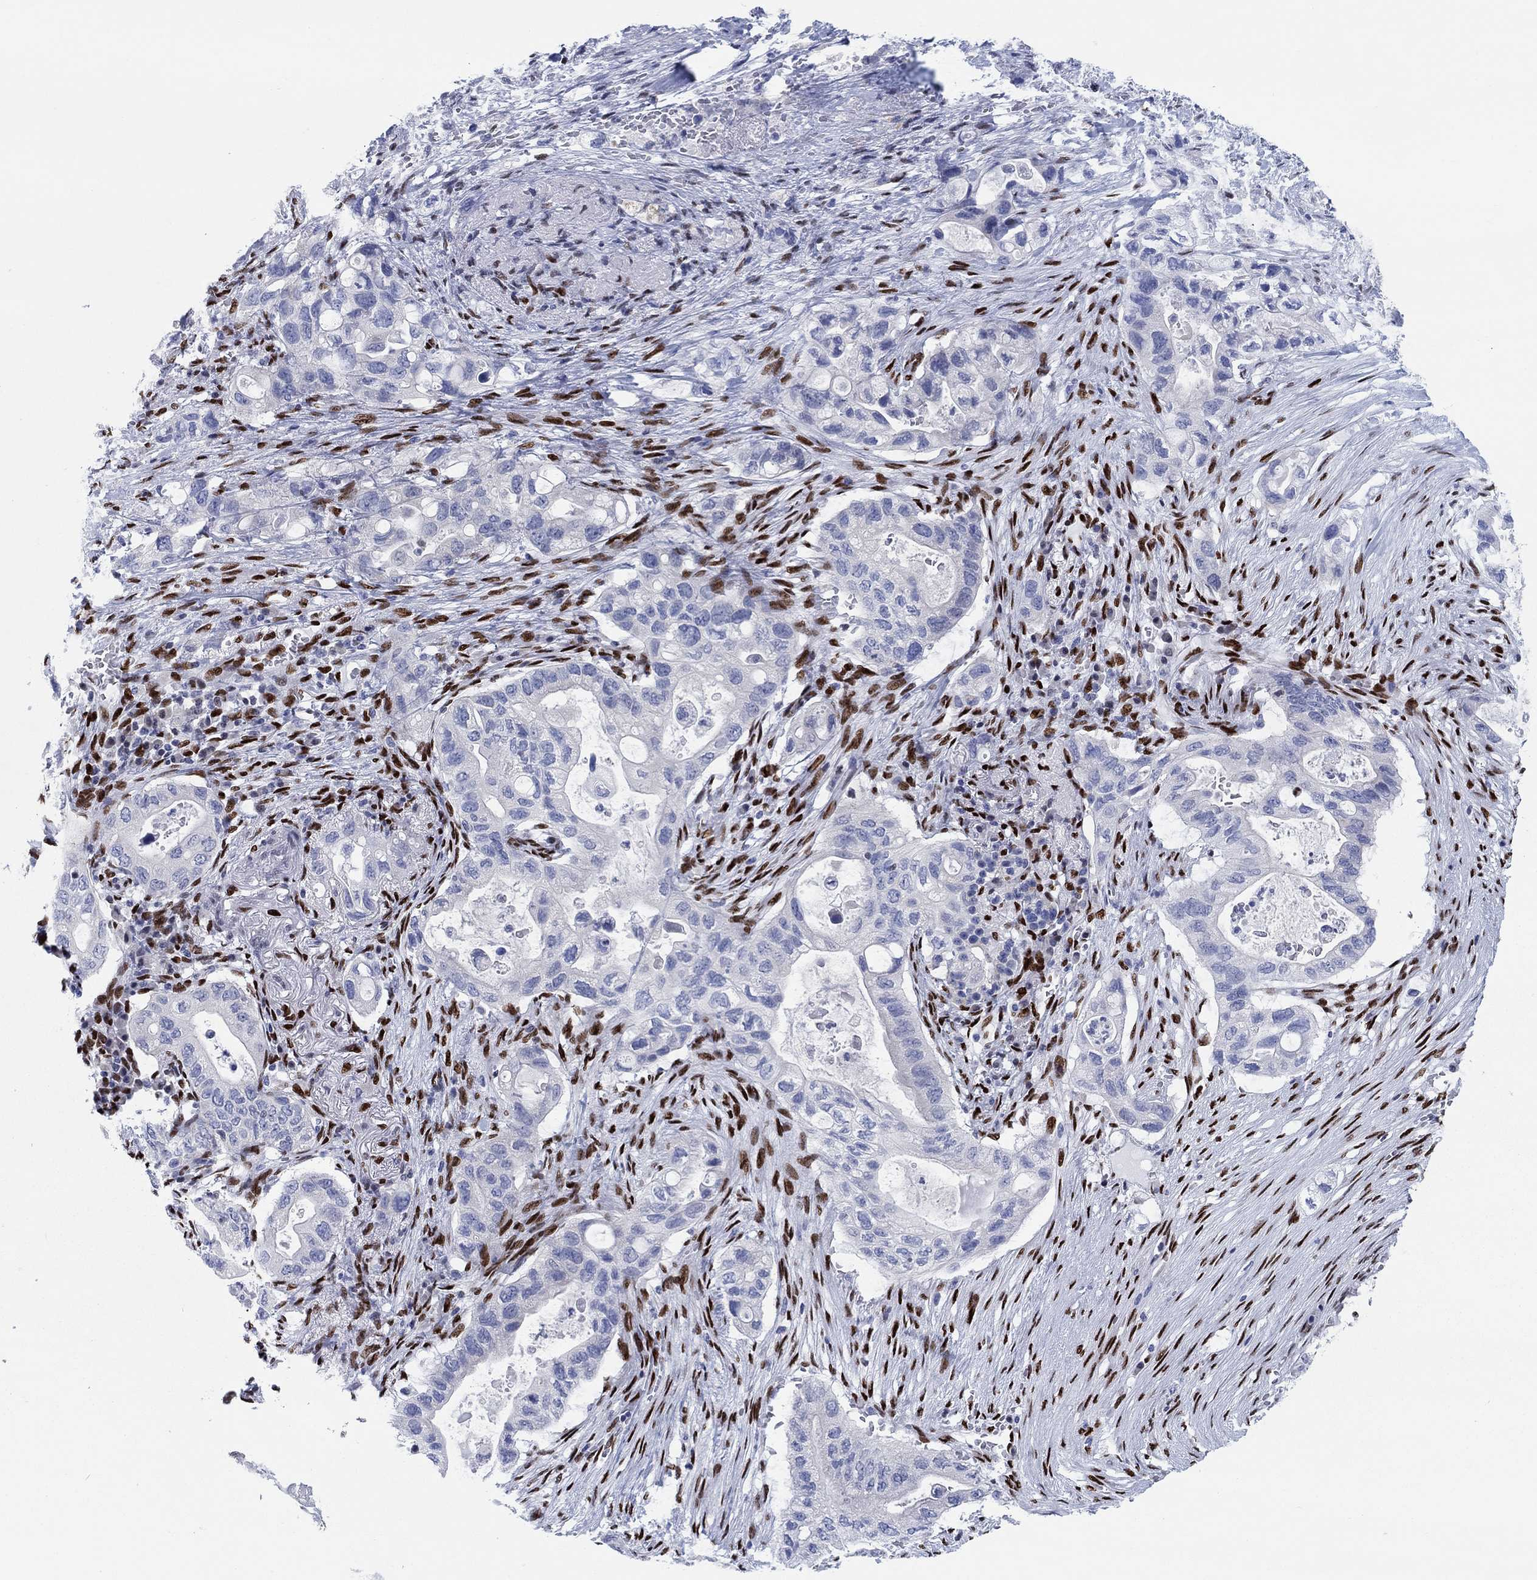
{"staining": {"intensity": "negative", "quantity": "none", "location": "none"}, "tissue": "pancreatic cancer", "cell_type": "Tumor cells", "image_type": "cancer", "snomed": [{"axis": "morphology", "description": "Adenocarcinoma, NOS"}, {"axis": "topography", "description": "Pancreas"}], "caption": "High power microscopy micrograph of an IHC photomicrograph of pancreatic adenocarcinoma, revealing no significant staining in tumor cells.", "gene": "ZEB1", "patient": {"sex": "female", "age": 72}}